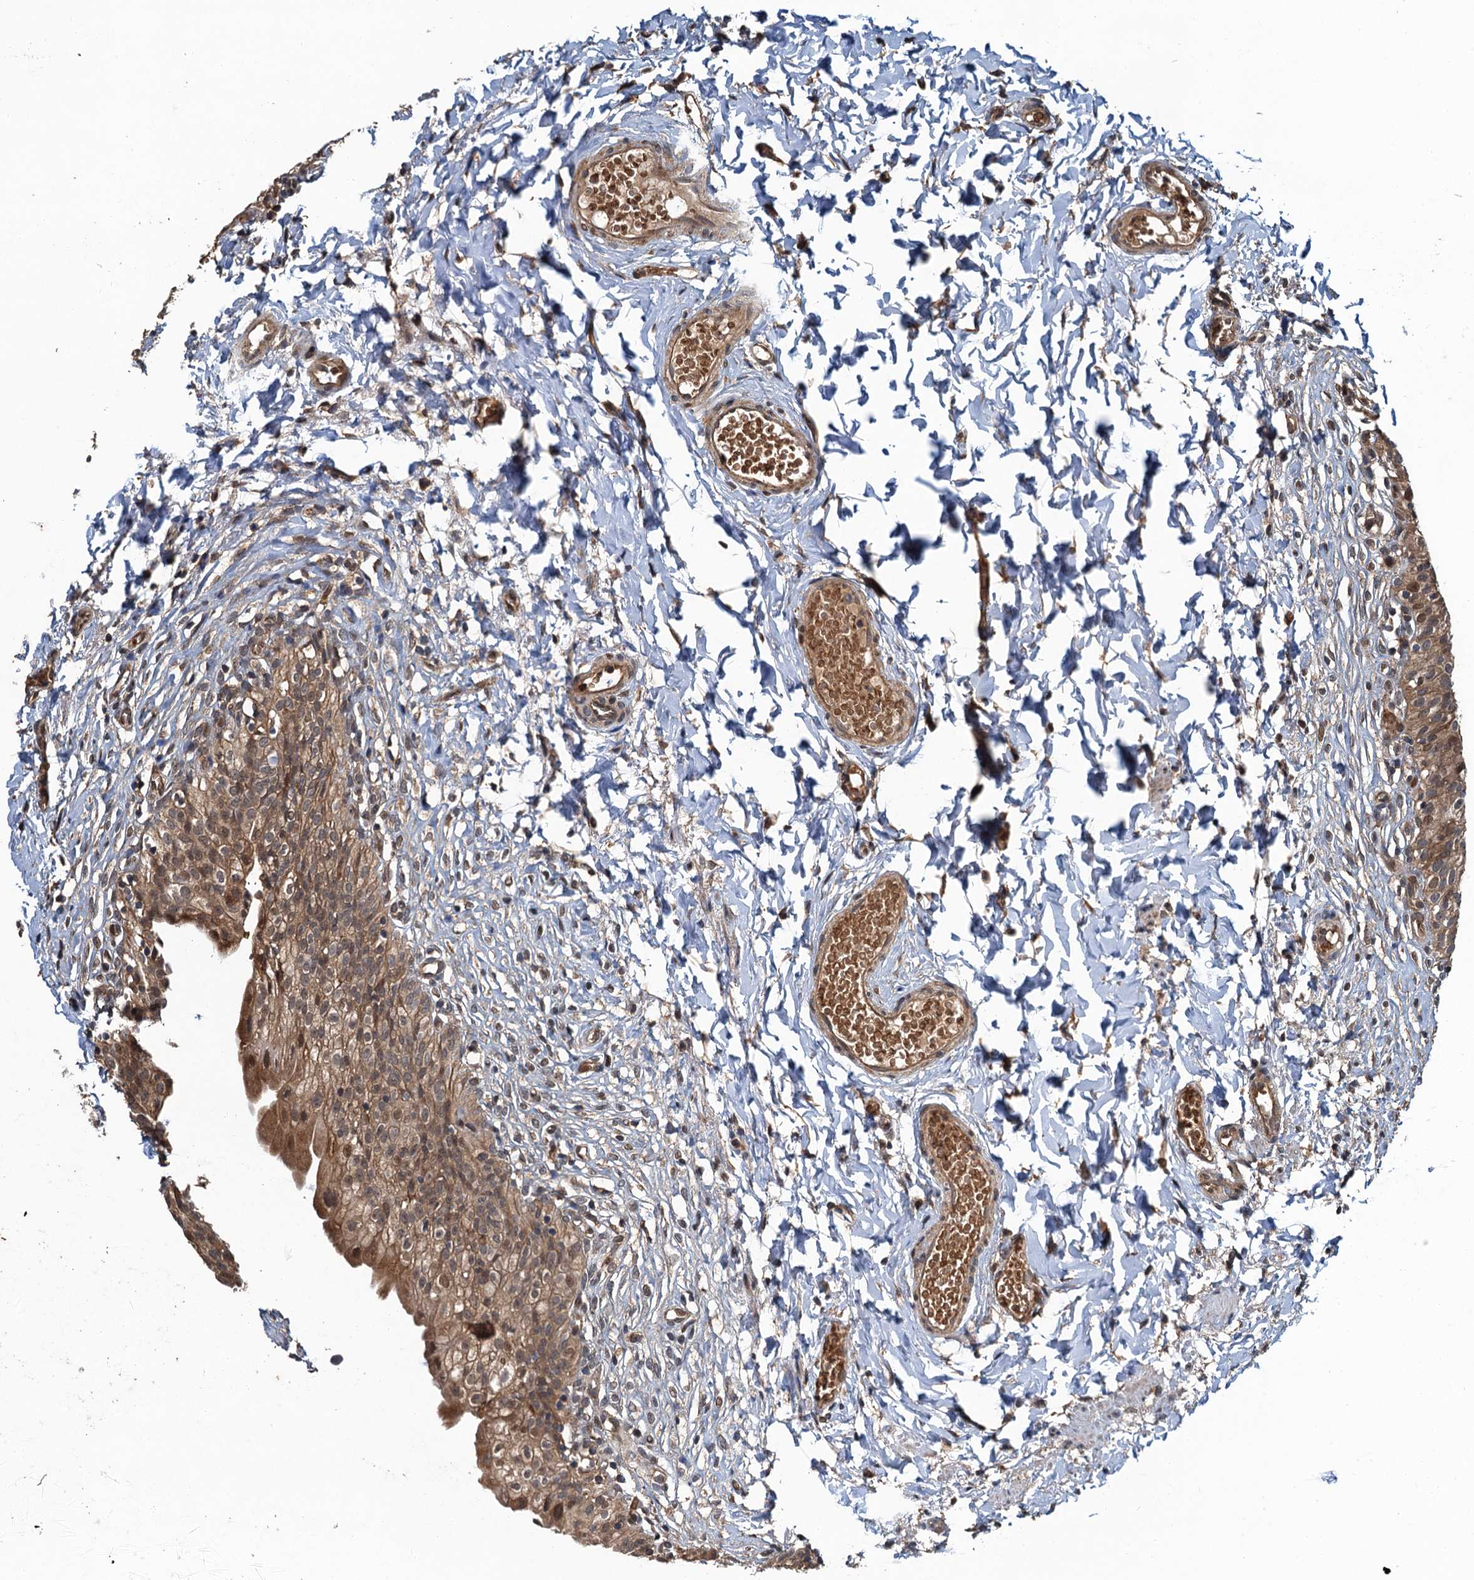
{"staining": {"intensity": "moderate", "quantity": ">75%", "location": "cytoplasmic/membranous,nuclear"}, "tissue": "urinary bladder", "cell_type": "Urothelial cells", "image_type": "normal", "snomed": [{"axis": "morphology", "description": "Normal tissue, NOS"}, {"axis": "topography", "description": "Urinary bladder"}], "caption": "Immunohistochemical staining of normal human urinary bladder shows moderate cytoplasmic/membranous,nuclear protein expression in approximately >75% of urothelial cells. Immunohistochemistry (ihc) stains the protein of interest in brown and the nuclei are stained blue.", "gene": "SNX32", "patient": {"sex": "male", "age": 55}}